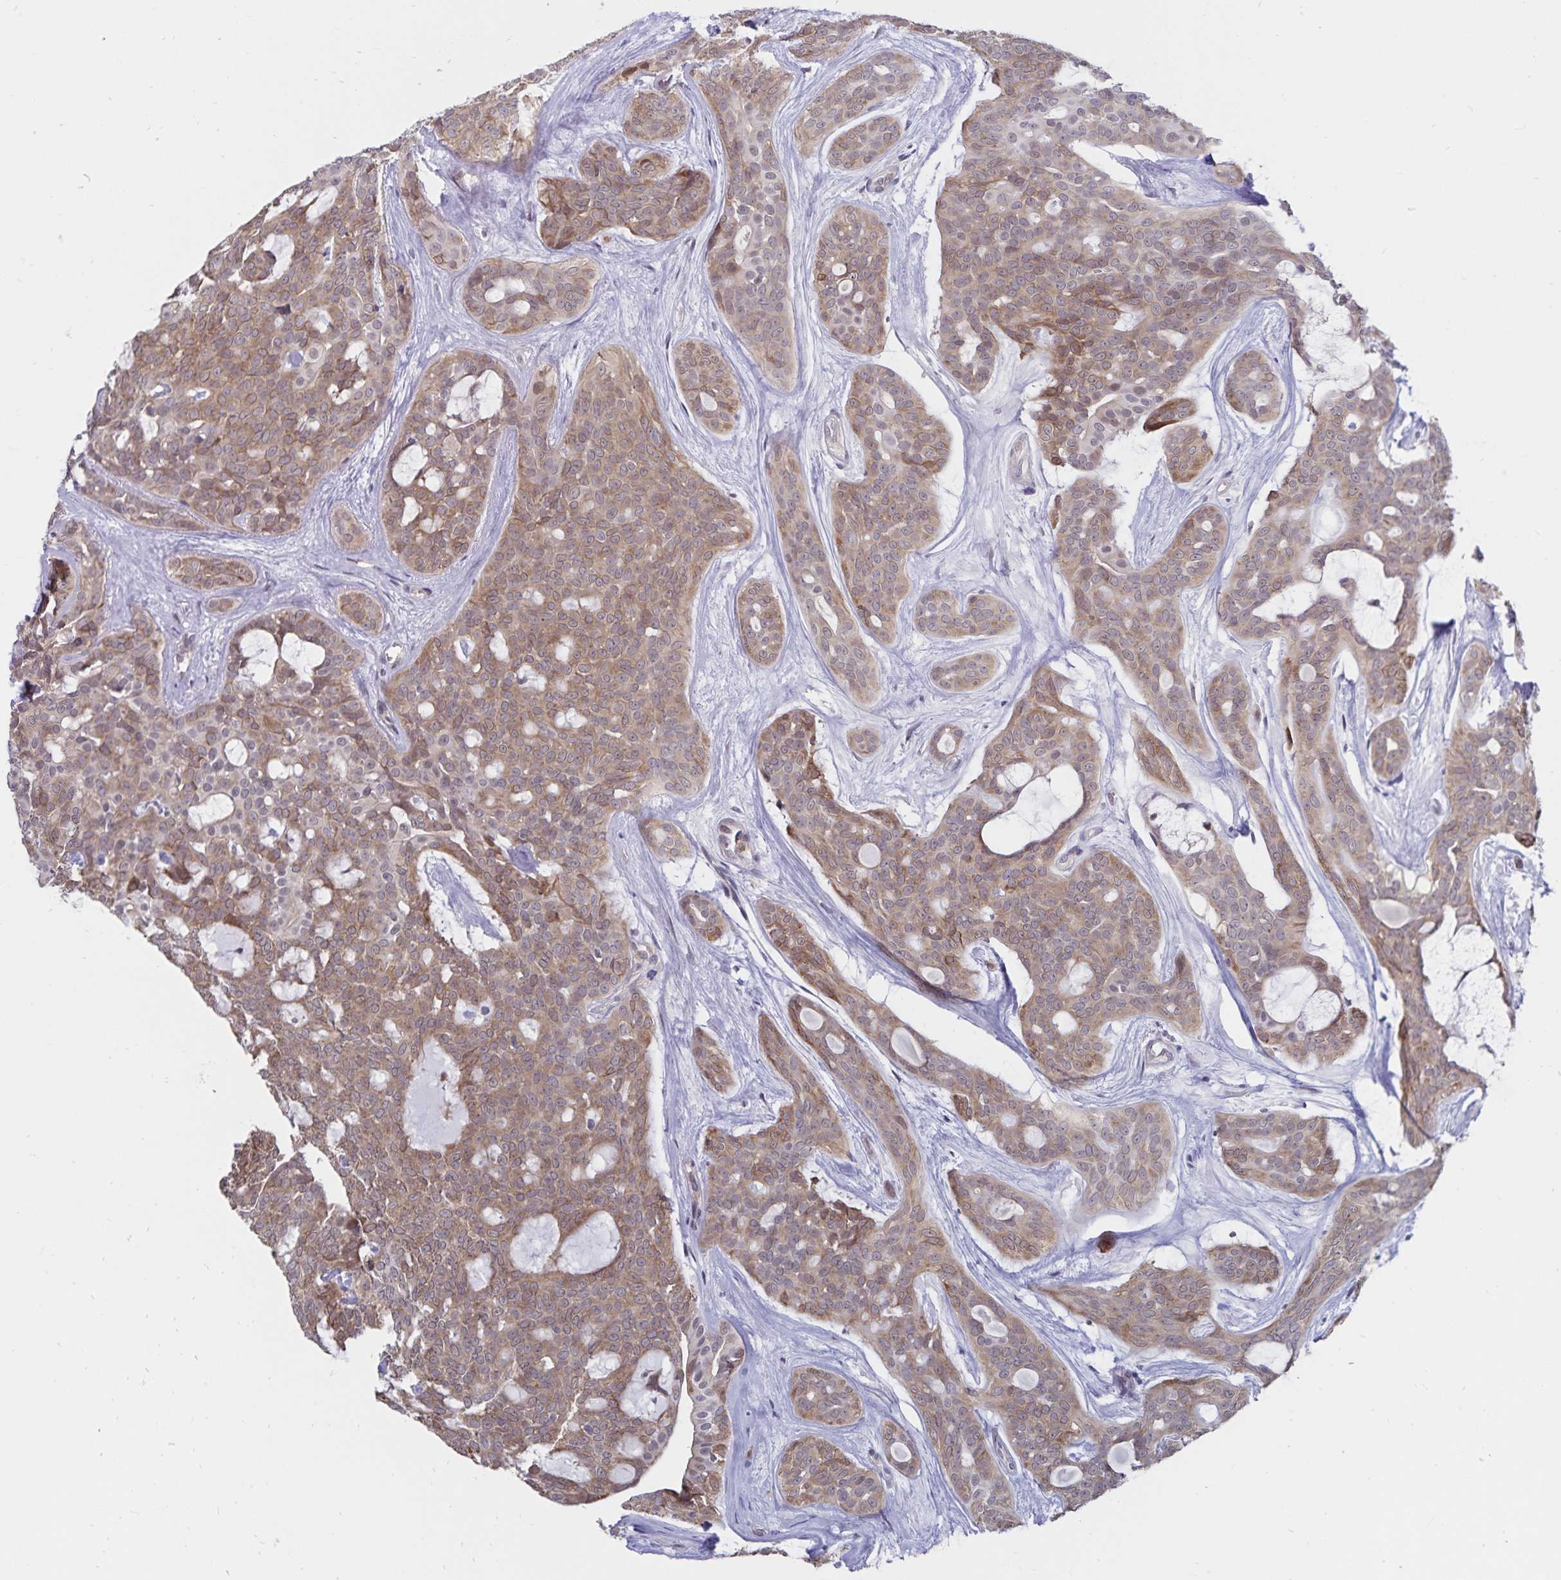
{"staining": {"intensity": "weak", "quantity": ">75%", "location": "cytoplasmic/membranous"}, "tissue": "head and neck cancer", "cell_type": "Tumor cells", "image_type": "cancer", "snomed": [{"axis": "morphology", "description": "Adenocarcinoma, NOS"}, {"axis": "topography", "description": "Head-Neck"}], "caption": "Immunohistochemical staining of head and neck cancer displays low levels of weak cytoplasmic/membranous protein positivity in approximately >75% of tumor cells. Ihc stains the protein of interest in brown and the nuclei are stained blue.", "gene": "ATP2A2", "patient": {"sex": "male", "age": 66}}